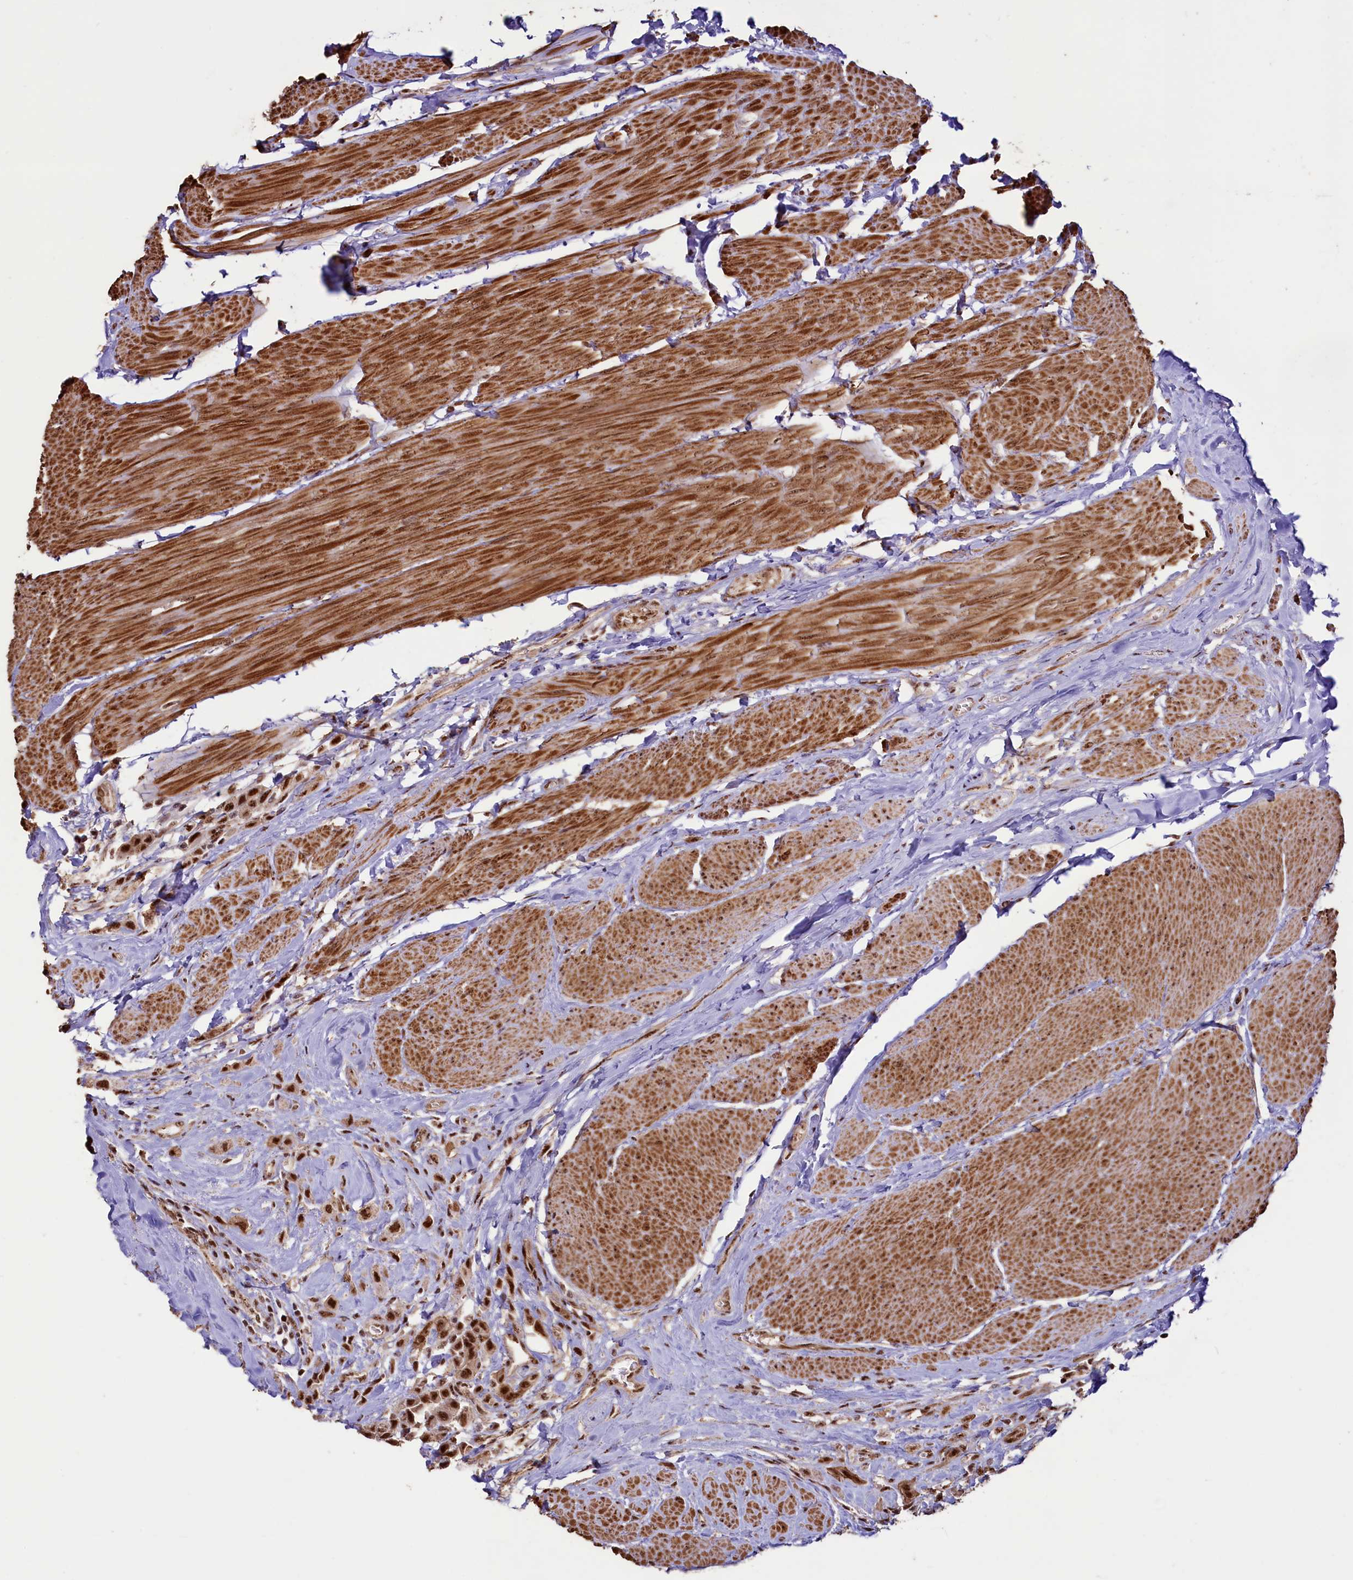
{"staining": {"intensity": "strong", "quantity": ">75%", "location": "nuclear"}, "tissue": "urothelial cancer", "cell_type": "Tumor cells", "image_type": "cancer", "snomed": [{"axis": "morphology", "description": "Urothelial carcinoma, High grade"}, {"axis": "topography", "description": "Urinary bladder"}], "caption": "Immunohistochemical staining of urothelial cancer demonstrates high levels of strong nuclear protein positivity in about >75% of tumor cells.", "gene": "SFSWAP", "patient": {"sex": "male", "age": 50}}